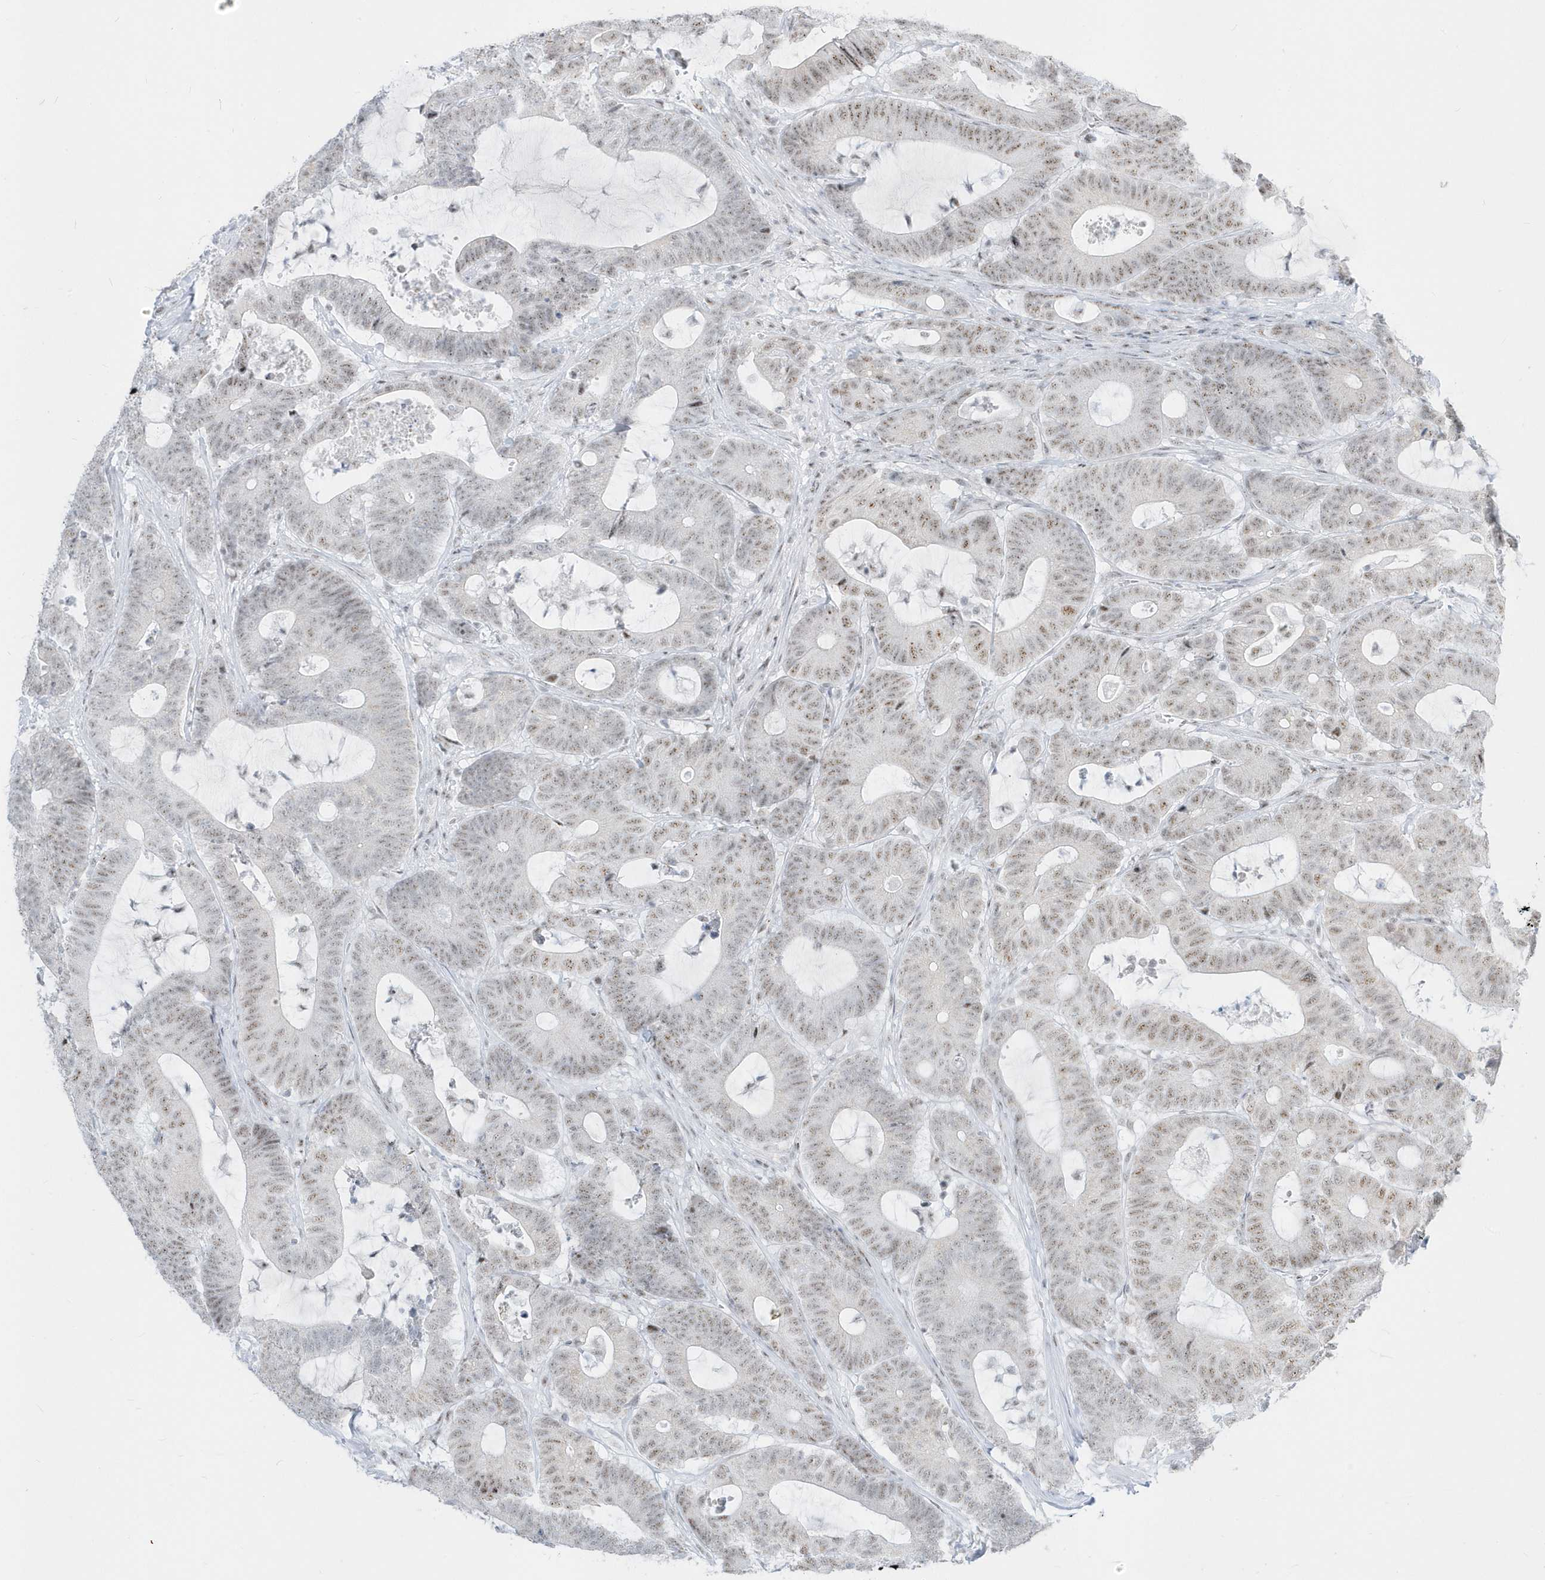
{"staining": {"intensity": "weak", "quantity": ">75%", "location": "nuclear"}, "tissue": "colorectal cancer", "cell_type": "Tumor cells", "image_type": "cancer", "snomed": [{"axis": "morphology", "description": "Adenocarcinoma, NOS"}, {"axis": "topography", "description": "Colon"}], "caption": "An IHC photomicrograph of tumor tissue is shown. Protein staining in brown highlights weak nuclear positivity in colorectal adenocarcinoma within tumor cells.", "gene": "PLEKHN1", "patient": {"sex": "female", "age": 84}}